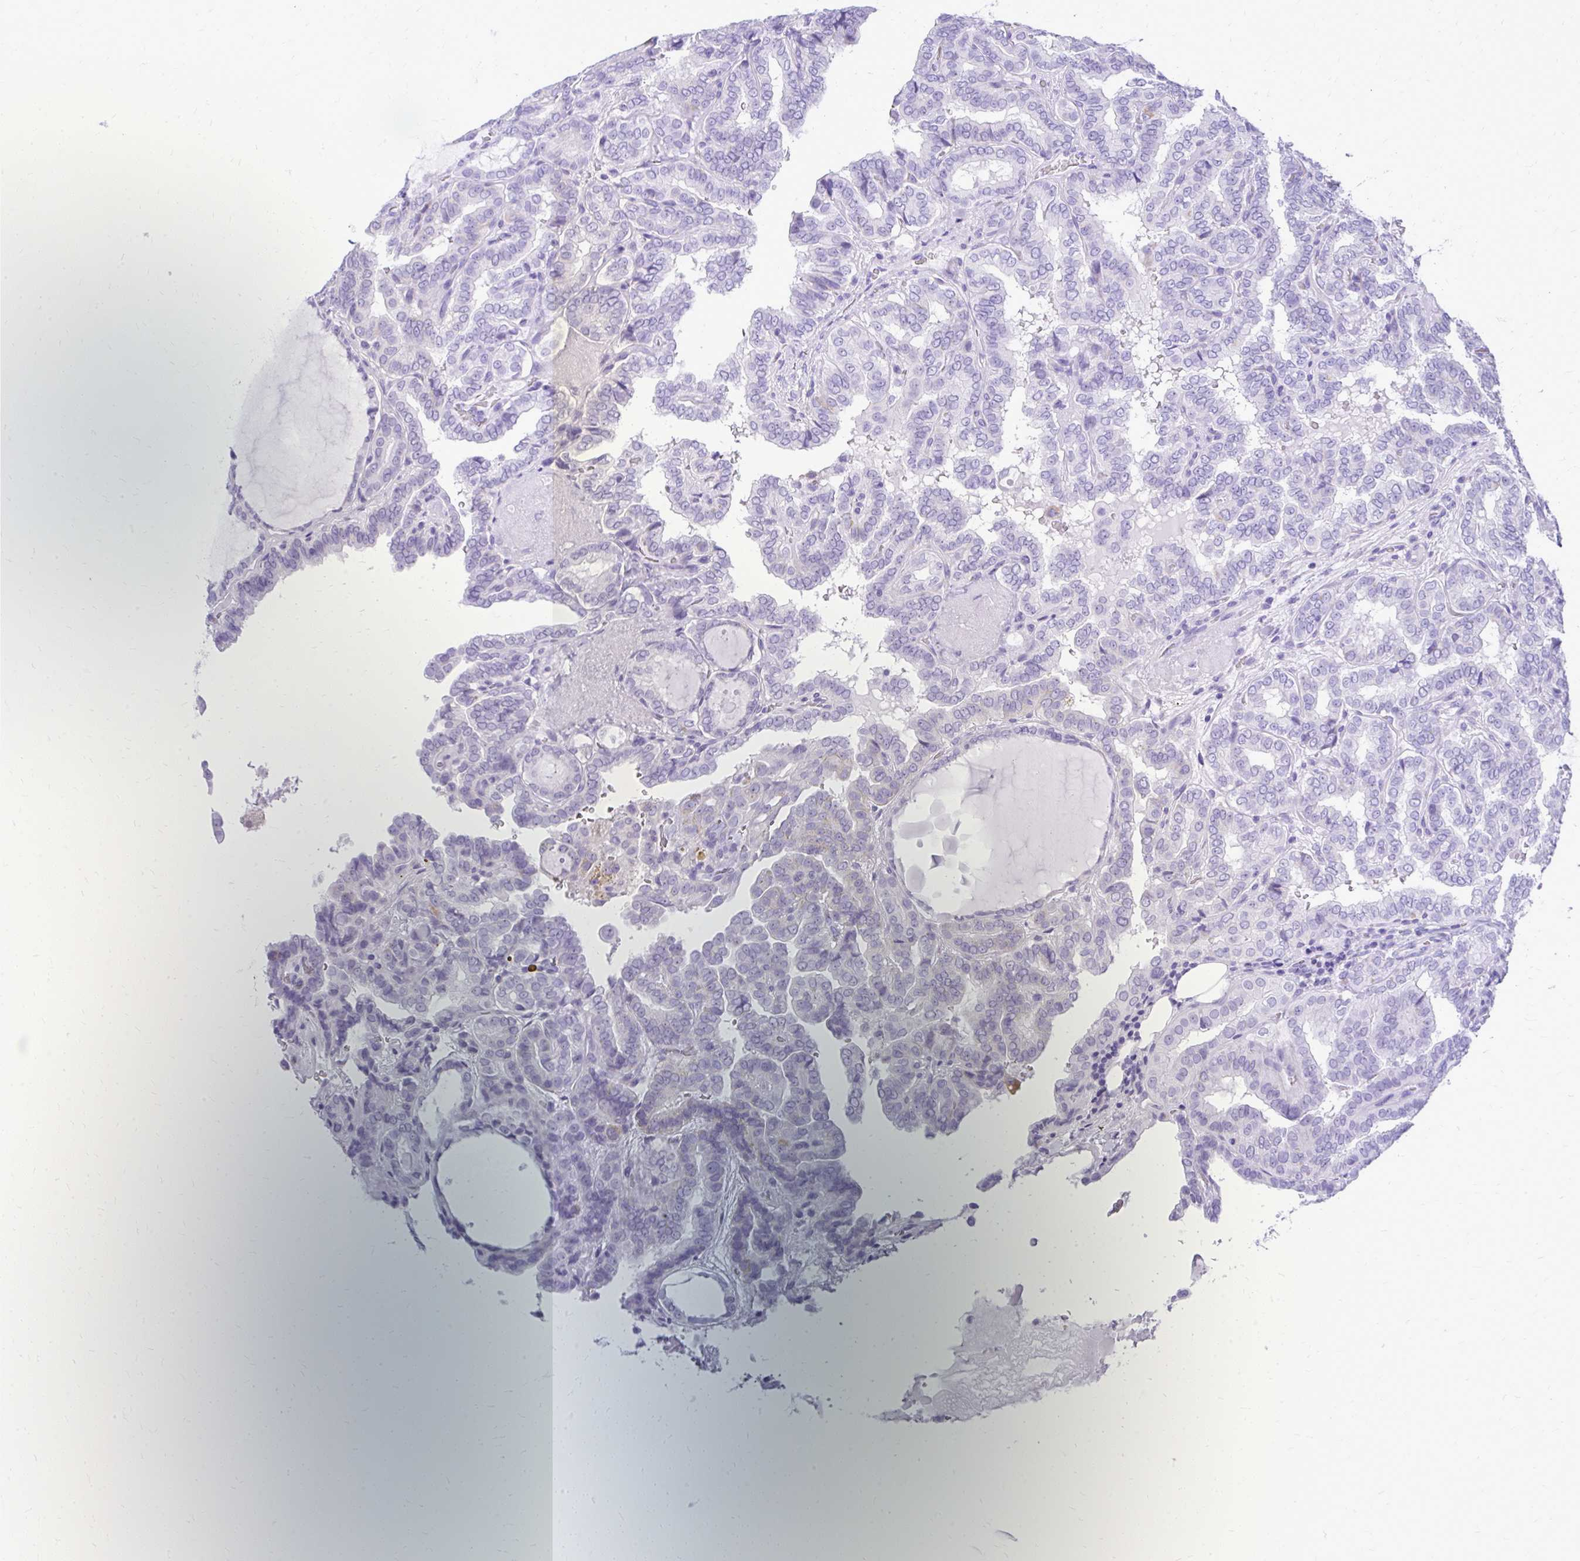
{"staining": {"intensity": "negative", "quantity": "none", "location": "none"}, "tissue": "thyroid cancer", "cell_type": "Tumor cells", "image_type": "cancer", "snomed": [{"axis": "morphology", "description": "Papillary adenocarcinoma, NOS"}, {"axis": "topography", "description": "Thyroid gland"}], "caption": "High magnification brightfield microscopy of papillary adenocarcinoma (thyroid) stained with DAB (brown) and counterstained with hematoxylin (blue): tumor cells show no significant staining. Brightfield microscopy of immunohistochemistry (IHC) stained with DAB (brown) and hematoxylin (blue), captured at high magnification.", "gene": "RALYL", "patient": {"sex": "female", "age": 46}}